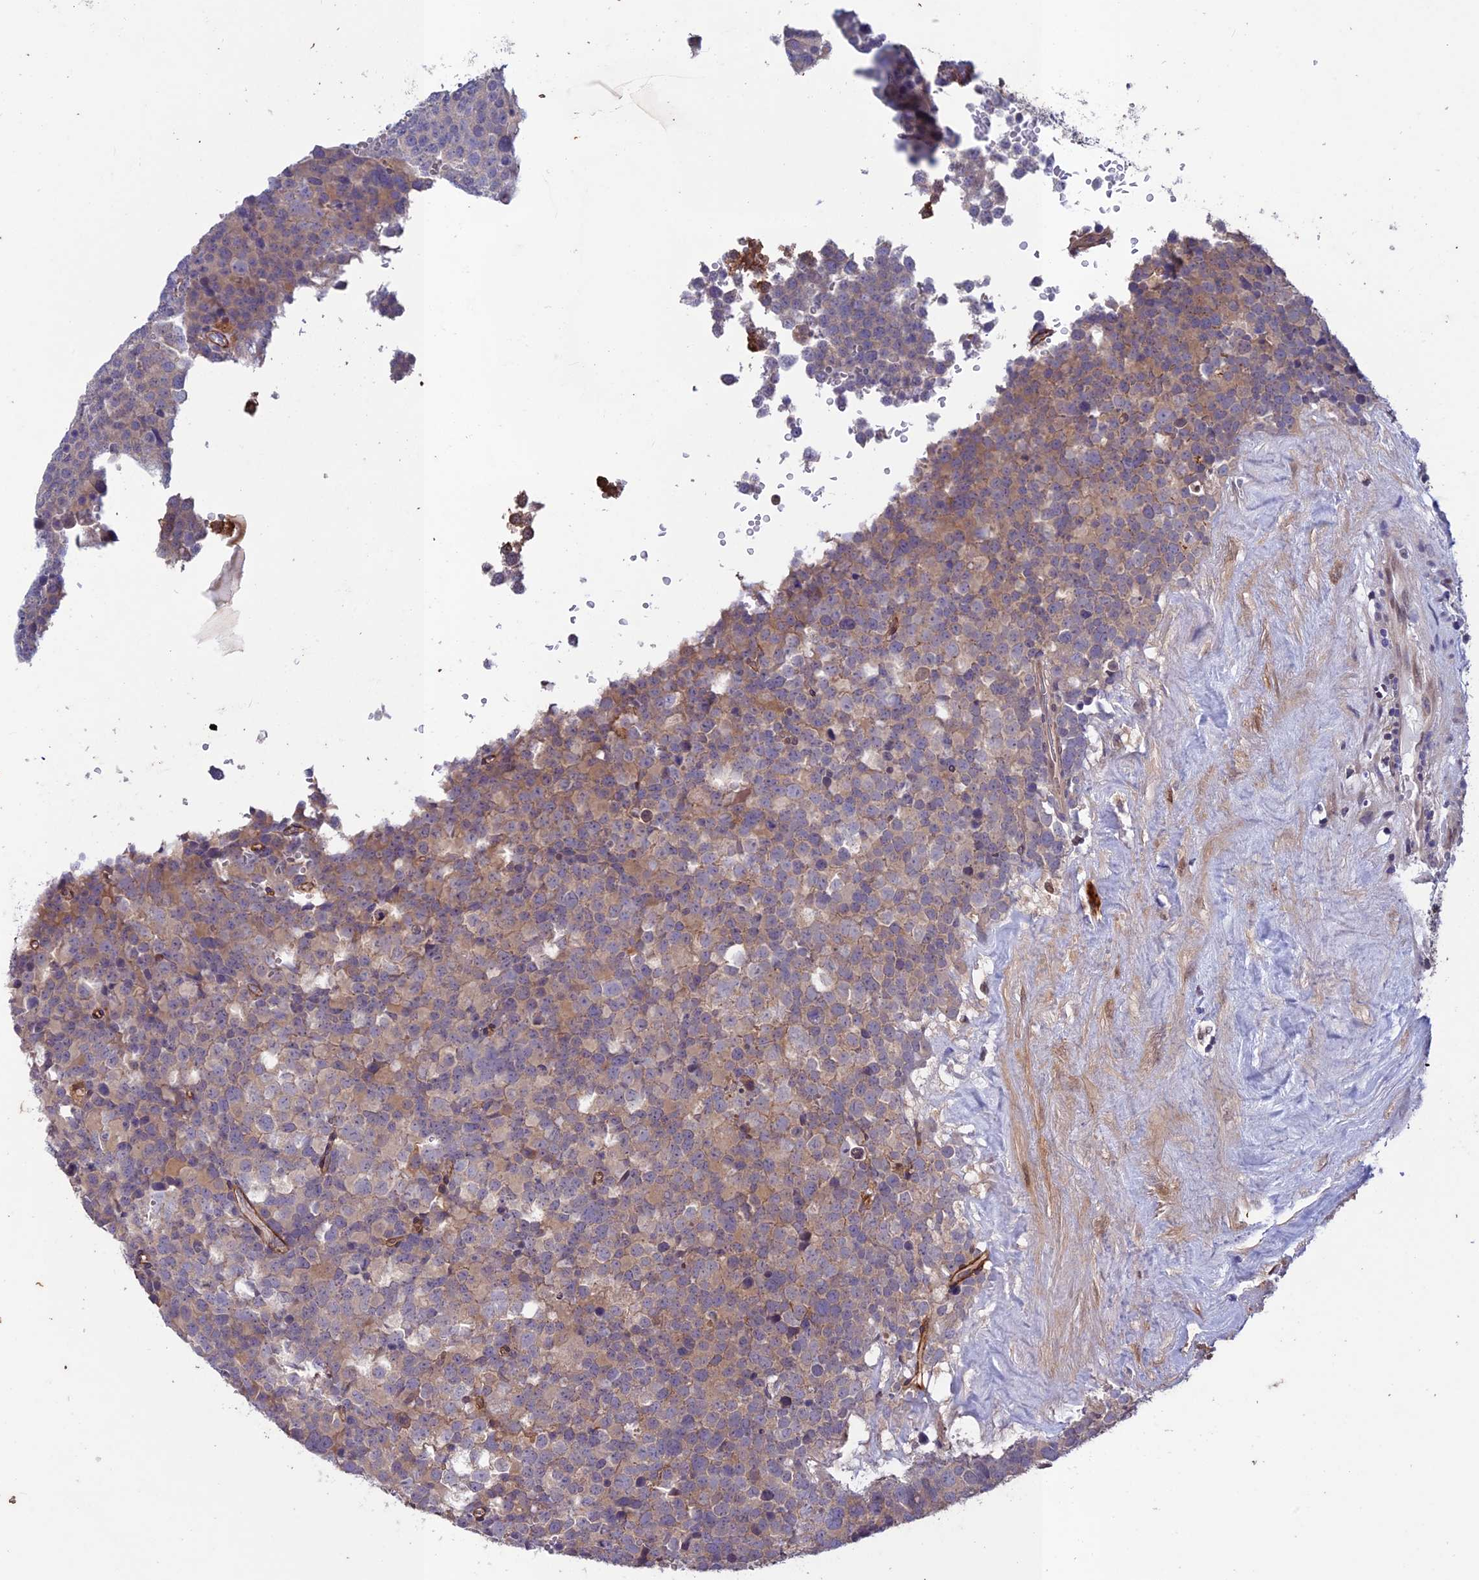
{"staining": {"intensity": "weak", "quantity": "<25%", "location": "cytoplasmic/membranous"}, "tissue": "testis cancer", "cell_type": "Tumor cells", "image_type": "cancer", "snomed": [{"axis": "morphology", "description": "Seminoma, NOS"}, {"axis": "topography", "description": "Testis"}], "caption": "Protein analysis of testis seminoma displays no significant positivity in tumor cells.", "gene": "MAST2", "patient": {"sex": "male", "age": 71}}